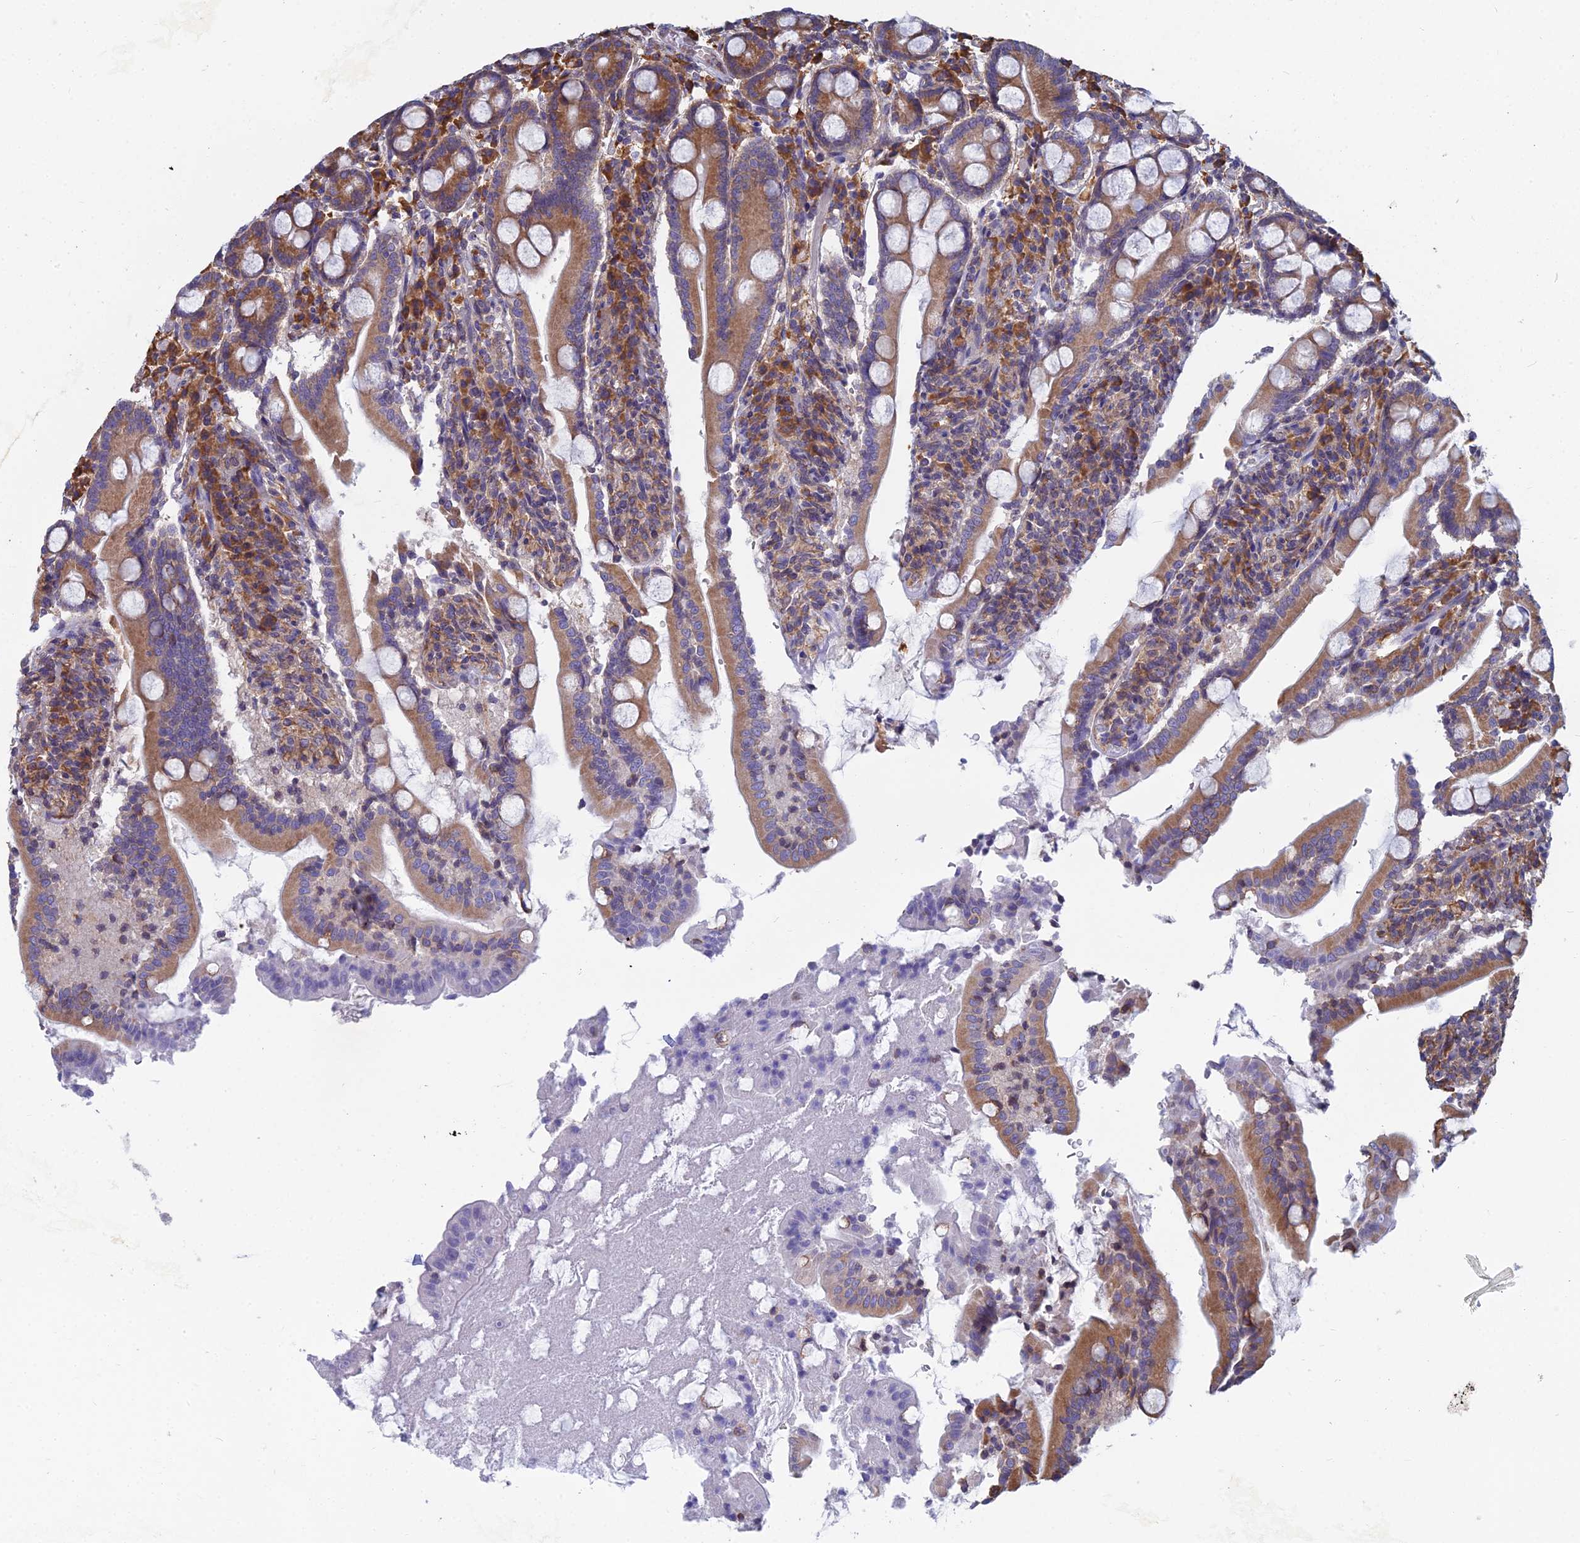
{"staining": {"intensity": "moderate", "quantity": ">75%", "location": "cytoplasmic/membranous"}, "tissue": "duodenum", "cell_type": "Glandular cells", "image_type": "normal", "snomed": [{"axis": "morphology", "description": "Normal tissue, NOS"}, {"axis": "topography", "description": "Duodenum"}], "caption": "Brown immunohistochemical staining in benign human duodenum reveals moderate cytoplasmic/membranous positivity in approximately >75% of glandular cells.", "gene": "KIAA1143", "patient": {"sex": "male", "age": 35}}